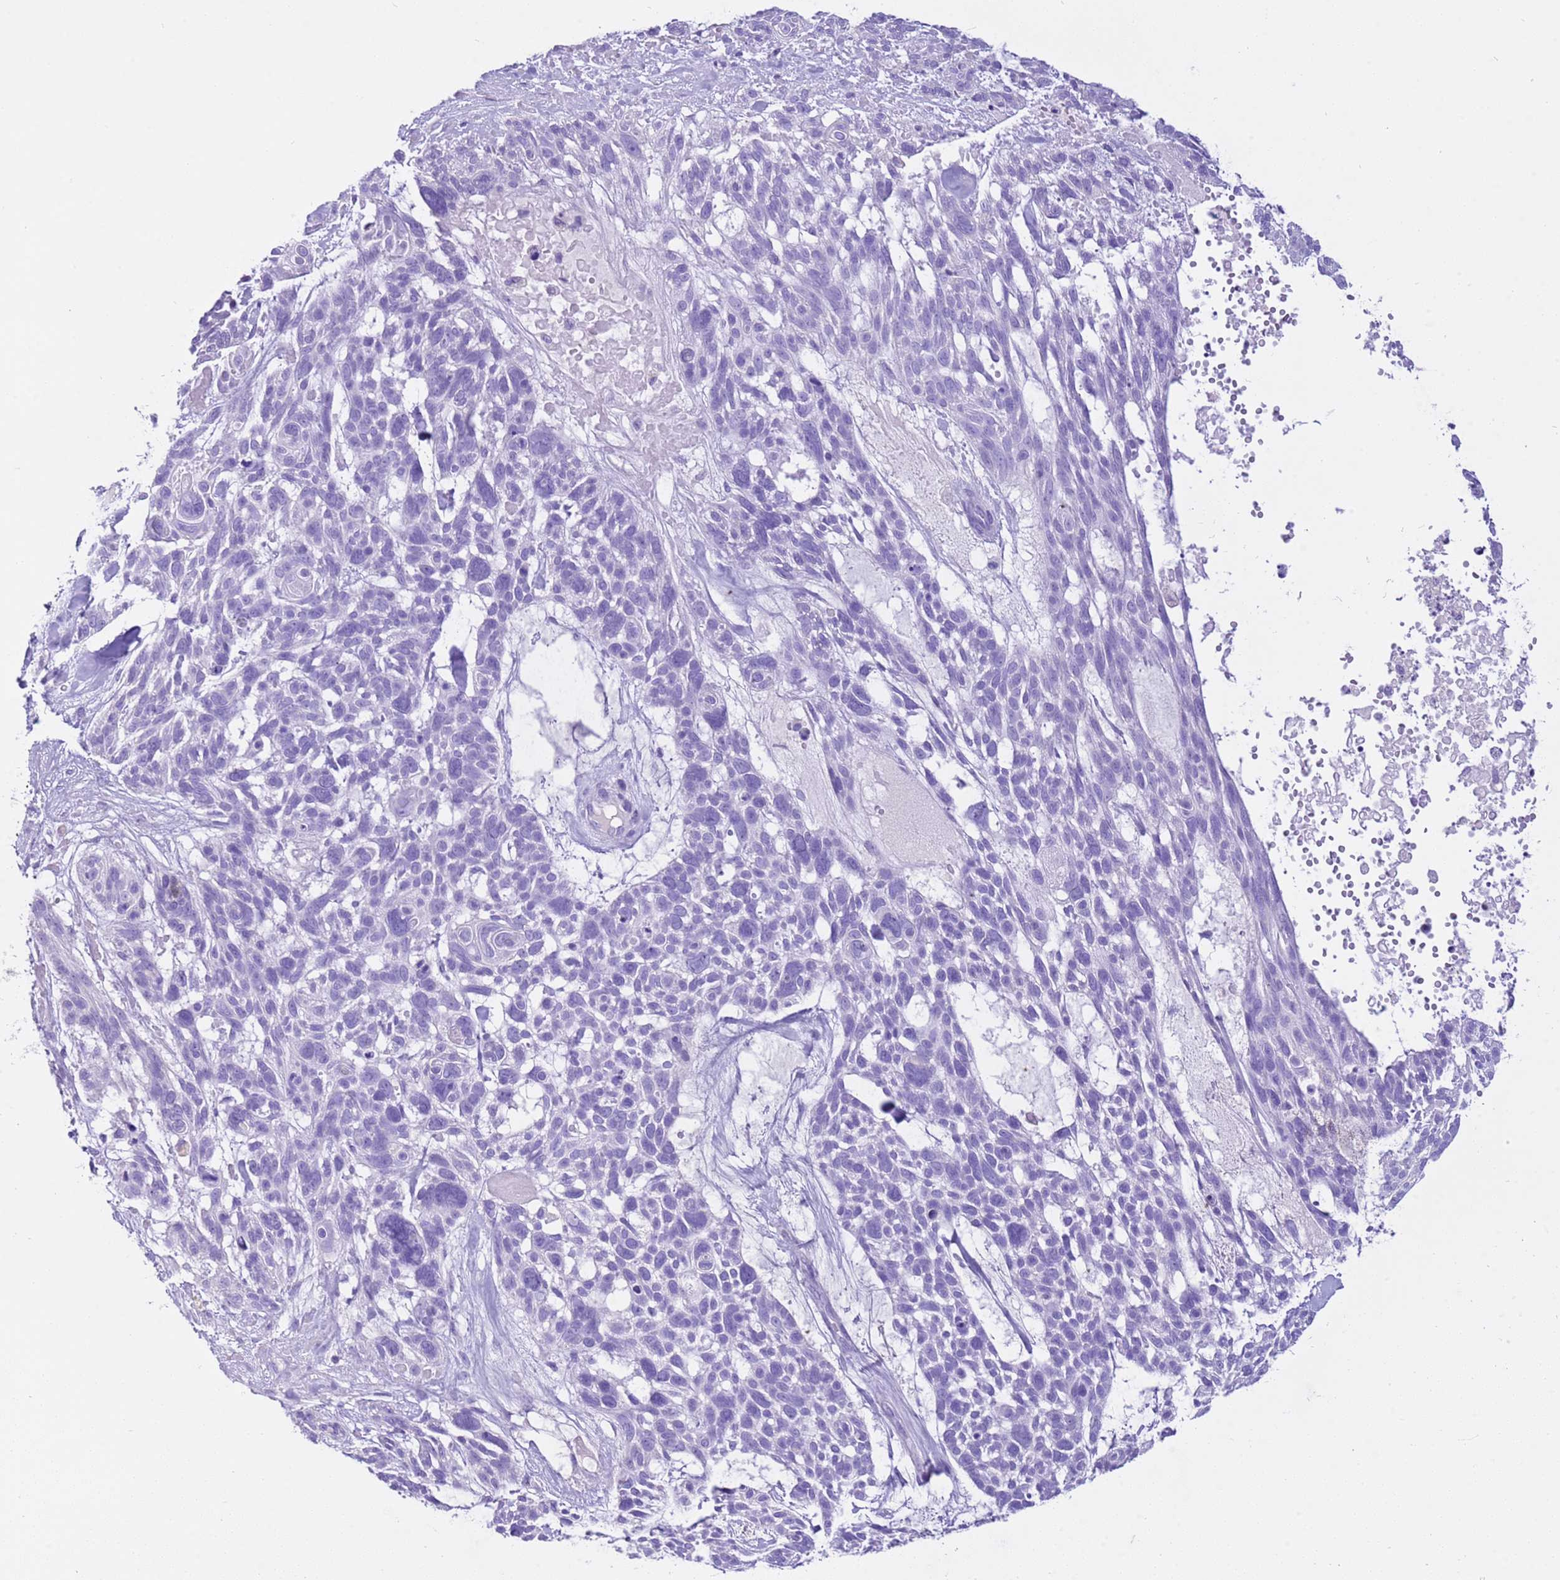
{"staining": {"intensity": "negative", "quantity": "none", "location": "none"}, "tissue": "skin cancer", "cell_type": "Tumor cells", "image_type": "cancer", "snomed": [{"axis": "morphology", "description": "Basal cell carcinoma"}, {"axis": "topography", "description": "Skin"}], "caption": "Tumor cells are negative for protein expression in human skin basal cell carcinoma. (DAB immunohistochemistry visualized using brightfield microscopy, high magnification).", "gene": "CPB1", "patient": {"sex": "male", "age": 88}}